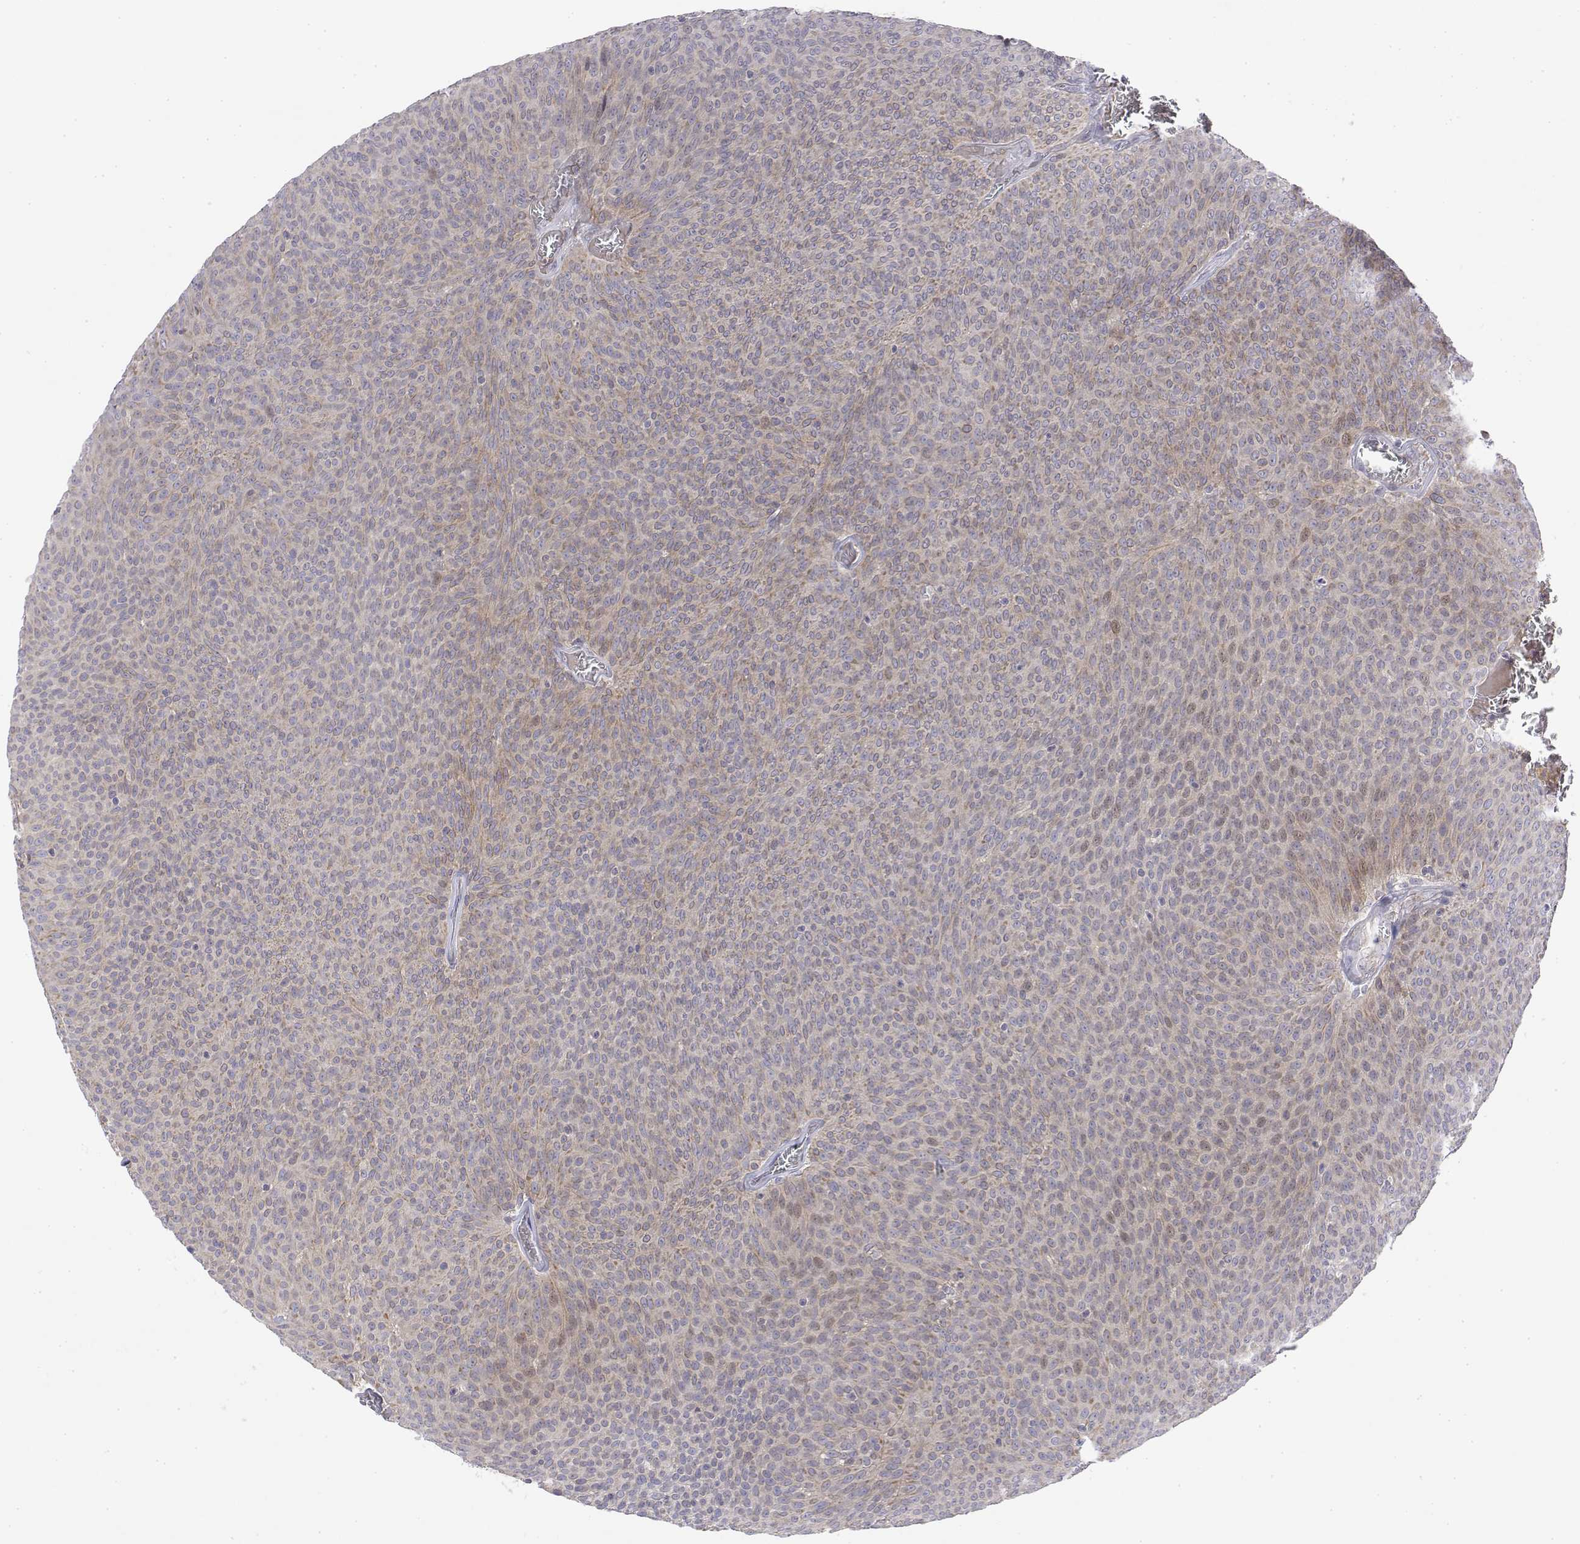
{"staining": {"intensity": "weak", "quantity": "<25%", "location": "nuclear"}, "tissue": "urothelial cancer", "cell_type": "Tumor cells", "image_type": "cancer", "snomed": [{"axis": "morphology", "description": "Urothelial carcinoma, Low grade"}, {"axis": "topography", "description": "Urinary bladder"}], "caption": "Immunohistochemical staining of urothelial carcinoma (low-grade) exhibits no significant staining in tumor cells.", "gene": "IGFBP4", "patient": {"sex": "male", "age": 77}}